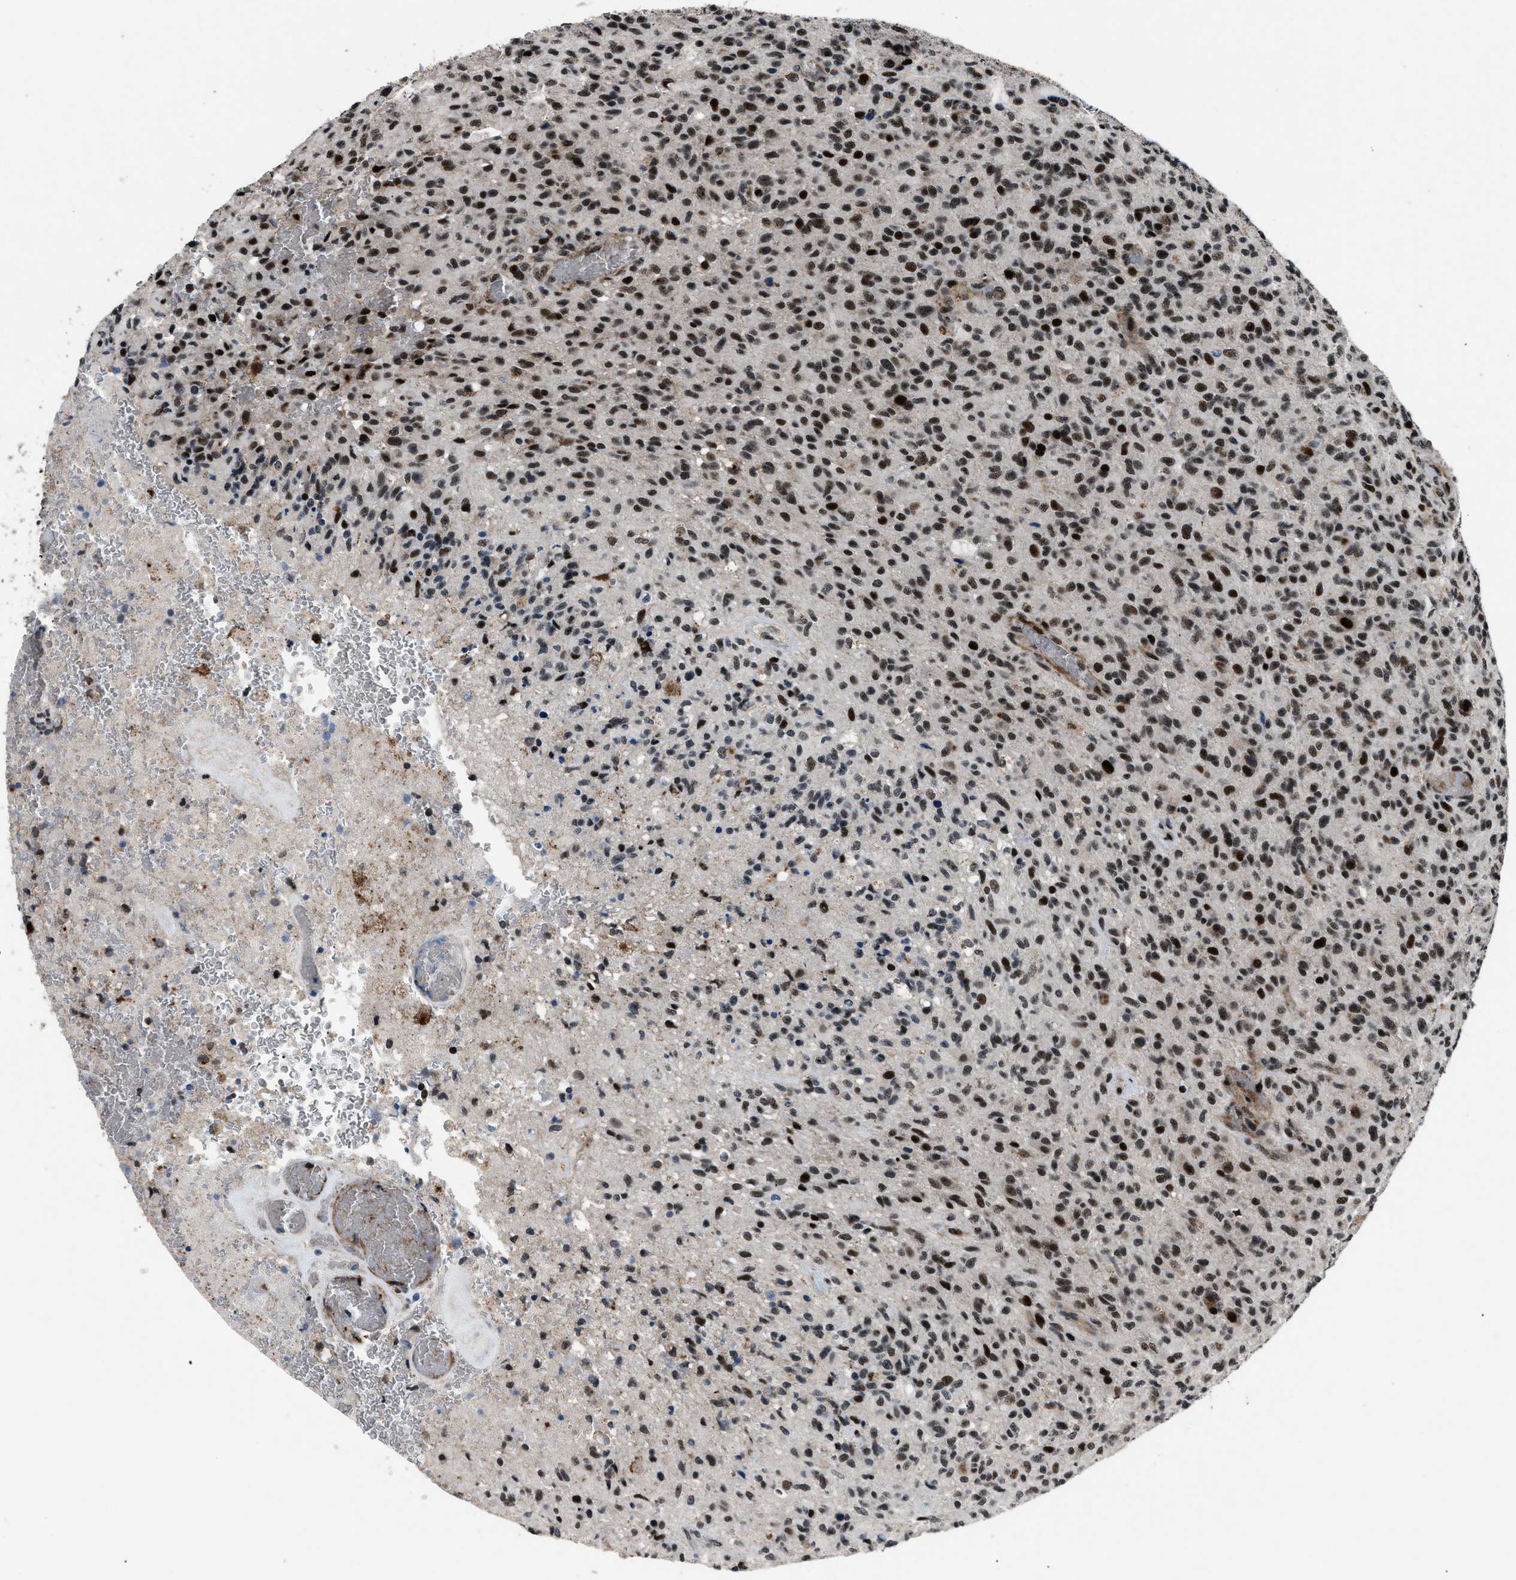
{"staining": {"intensity": "strong", "quantity": ">75%", "location": "nuclear"}, "tissue": "glioma", "cell_type": "Tumor cells", "image_type": "cancer", "snomed": [{"axis": "morphology", "description": "Glioma, malignant, High grade"}, {"axis": "topography", "description": "Brain"}], "caption": "Glioma stained for a protein demonstrates strong nuclear positivity in tumor cells.", "gene": "SMARCB1", "patient": {"sex": "male", "age": 71}}